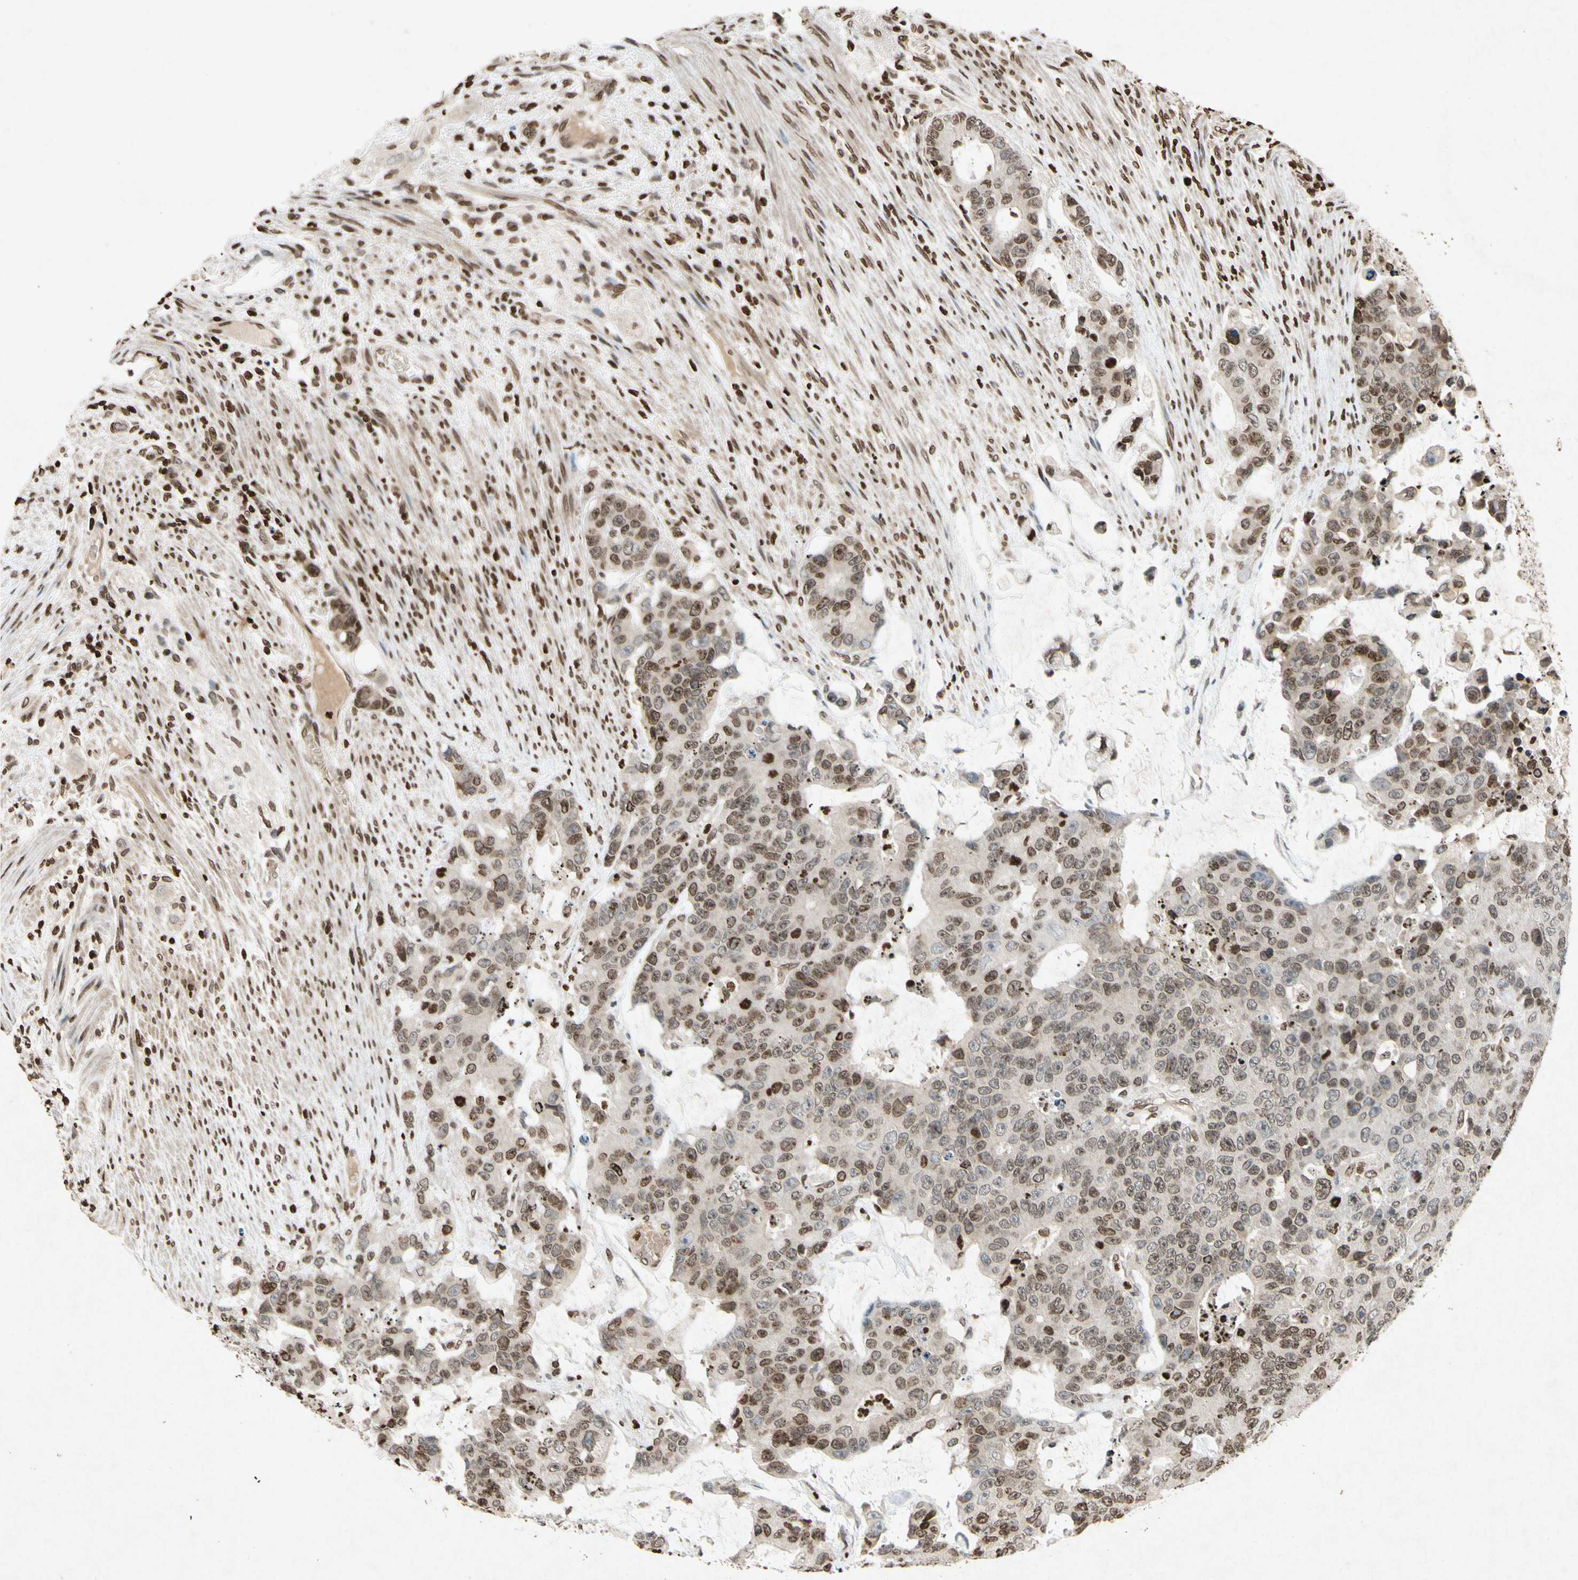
{"staining": {"intensity": "moderate", "quantity": "25%-75%", "location": "nuclear"}, "tissue": "colorectal cancer", "cell_type": "Tumor cells", "image_type": "cancer", "snomed": [{"axis": "morphology", "description": "Adenocarcinoma, NOS"}, {"axis": "topography", "description": "Colon"}], "caption": "A medium amount of moderate nuclear expression is seen in approximately 25%-75% of tumor cells in adenocarcinoma (colorectal) tissue.", "gene": "HOXB3", "patient": {"sex": "female", "age": 86}}